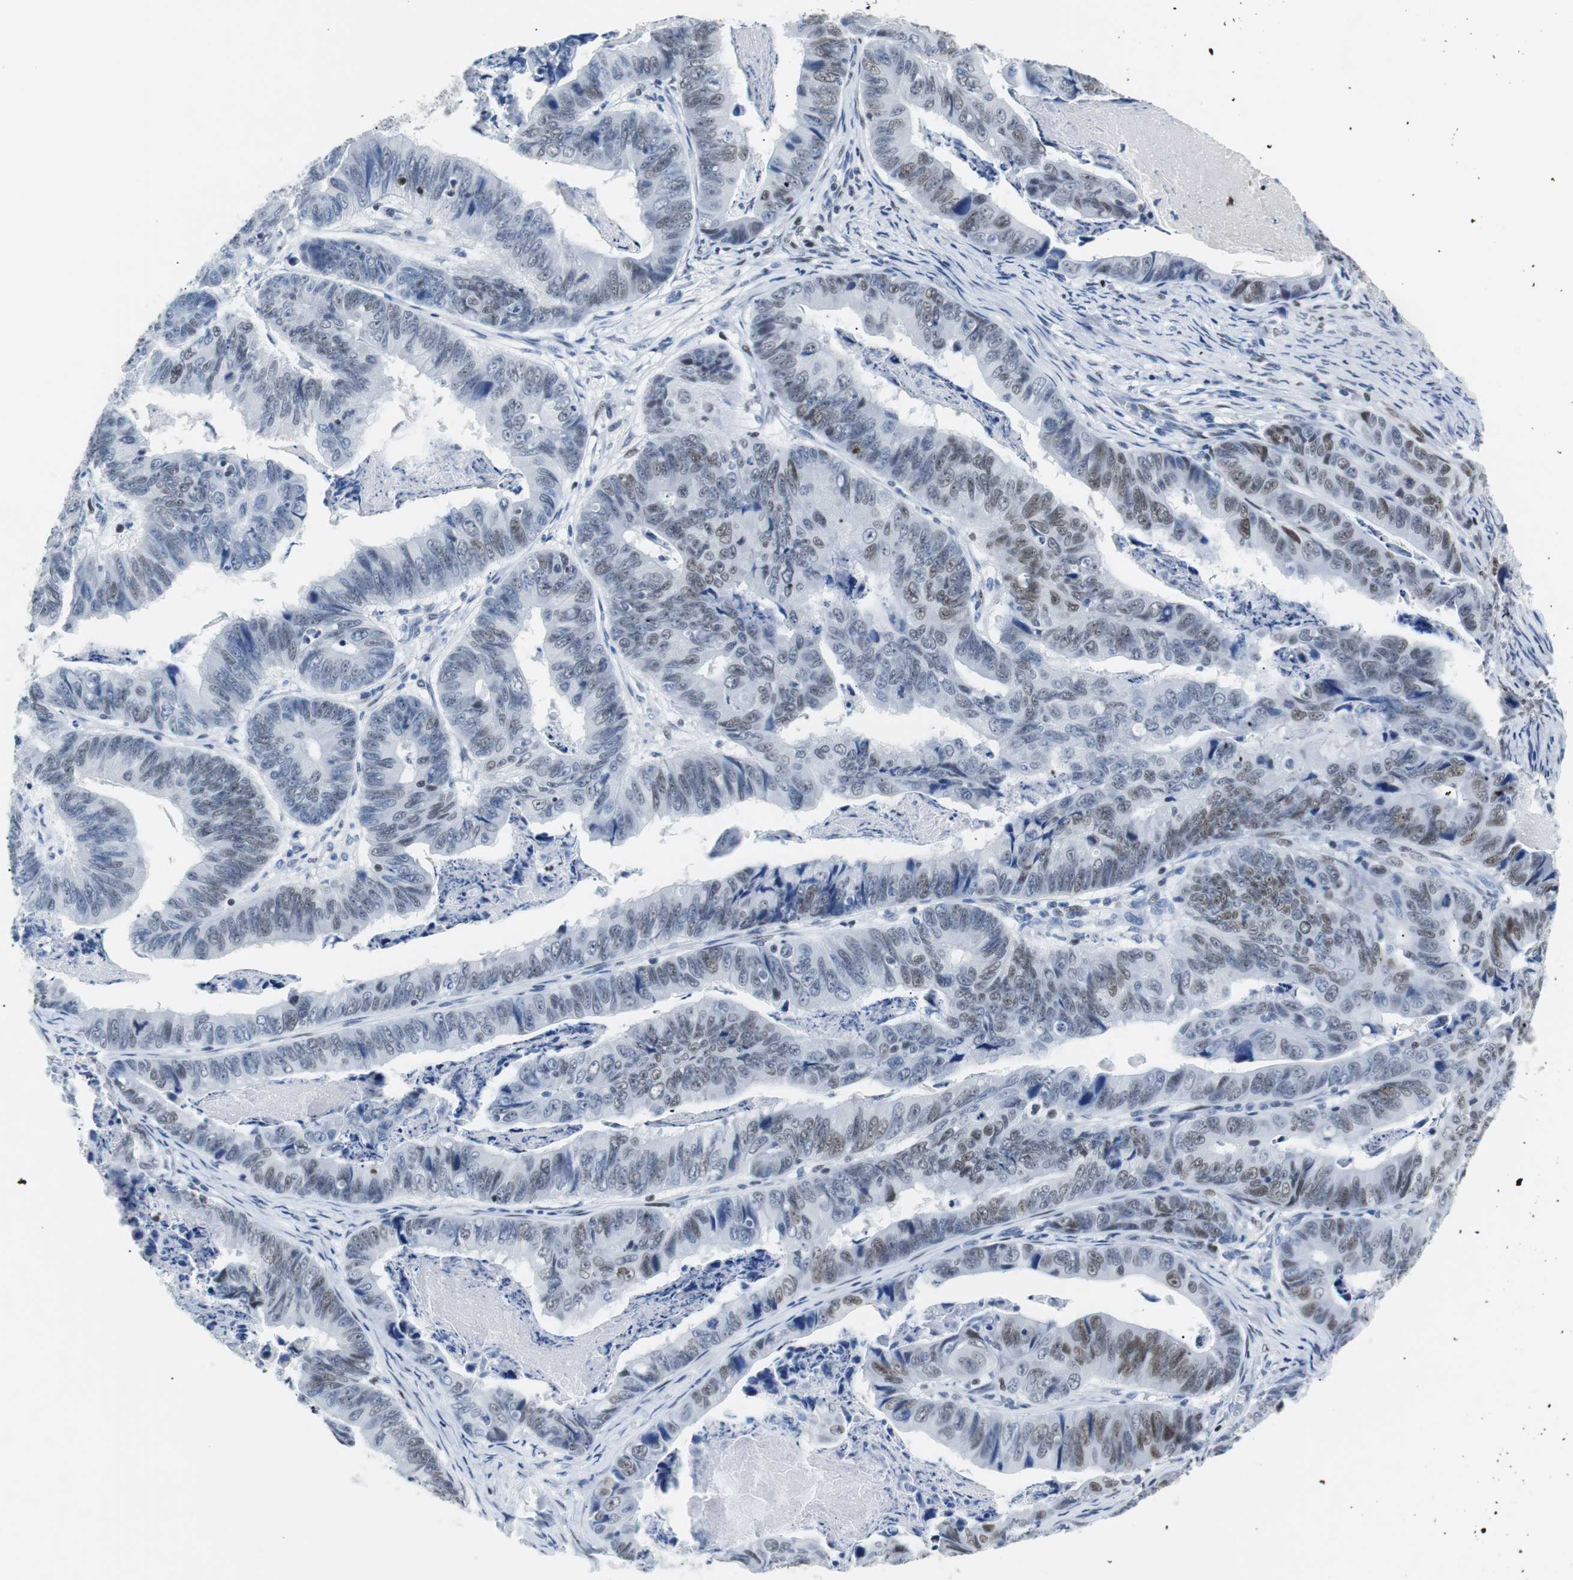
{"staining": {"intensity": "moderate", "quantity": "25%-75%", "location": "nuclear"}, "tissue": "stomach cancer", "cell_type": "Tumor cells", "image_type": "cancer", "snomed": [{"axis": "morphology", "description": "Adenocarcinoma, NOS"}, {"axis": "topography", "description": "Stomach, lower"}], "caption": "Immunohistochemistry (IHC) staining of stomach cancer (adenocarcinoma), which displays medium levels of moderate nuclear staining in about 25%-75% of tumor cells indicating moderate nuclear protein positivity. The staining was performed using DAB (3,3'-diaminobenzidine) (brown) for protein detection and nuclei were counterstained in hematoxylin (blue).", "gene": "JUN", "patient": {"sex": "male", "age": 77}}